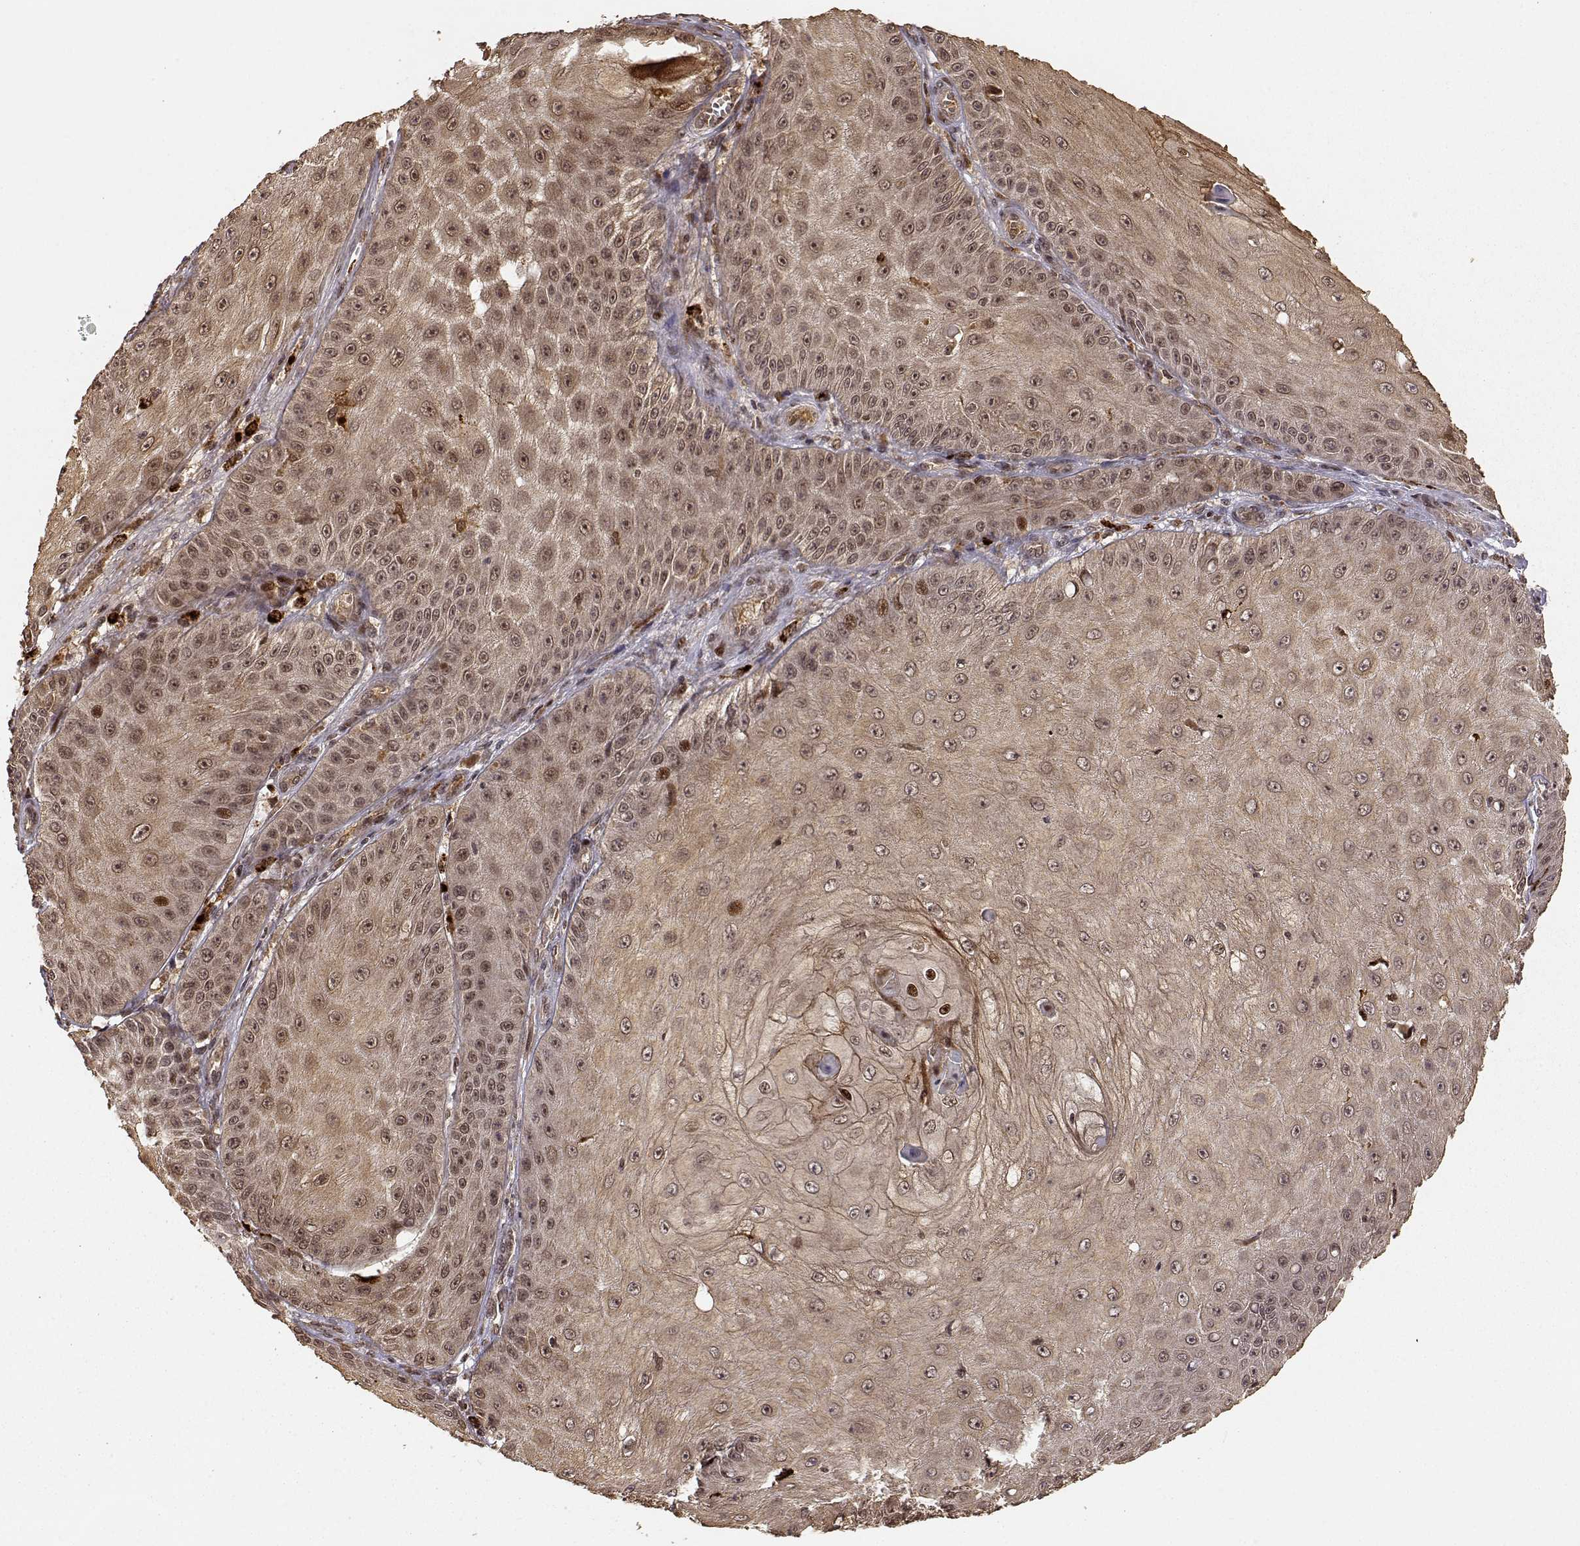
{"staining": {"intensity": "moderate", "quantity": ">75%", "location": "cytoplasmic/membranous,nuclear"}, "tissue": "skin cancer", "cell_type": "Tumor cells", "image_type": "cancer", "snomed": [{"axis": "morphology", "description": "Squamous cell carcinoma, NOS"}, {"axis": "topography", "description": "Skin"}], "caption": "IHC staining of skin squamous cell carcinoma, which shows medium levels of moderate cytoplasmic/membranous and nuclear positivity in approximately >75% of tumor cells indicating moderate cytoplasmic/membranous and nuclear protein expression. The staining was performed using DAB (3,3'-diaminobenzidine) (brown) for protein detection and nuclei were counterstained in hematoxylin (blue).", "gene": "MAEA", "patient": {"sex": "male", "age": 70}}